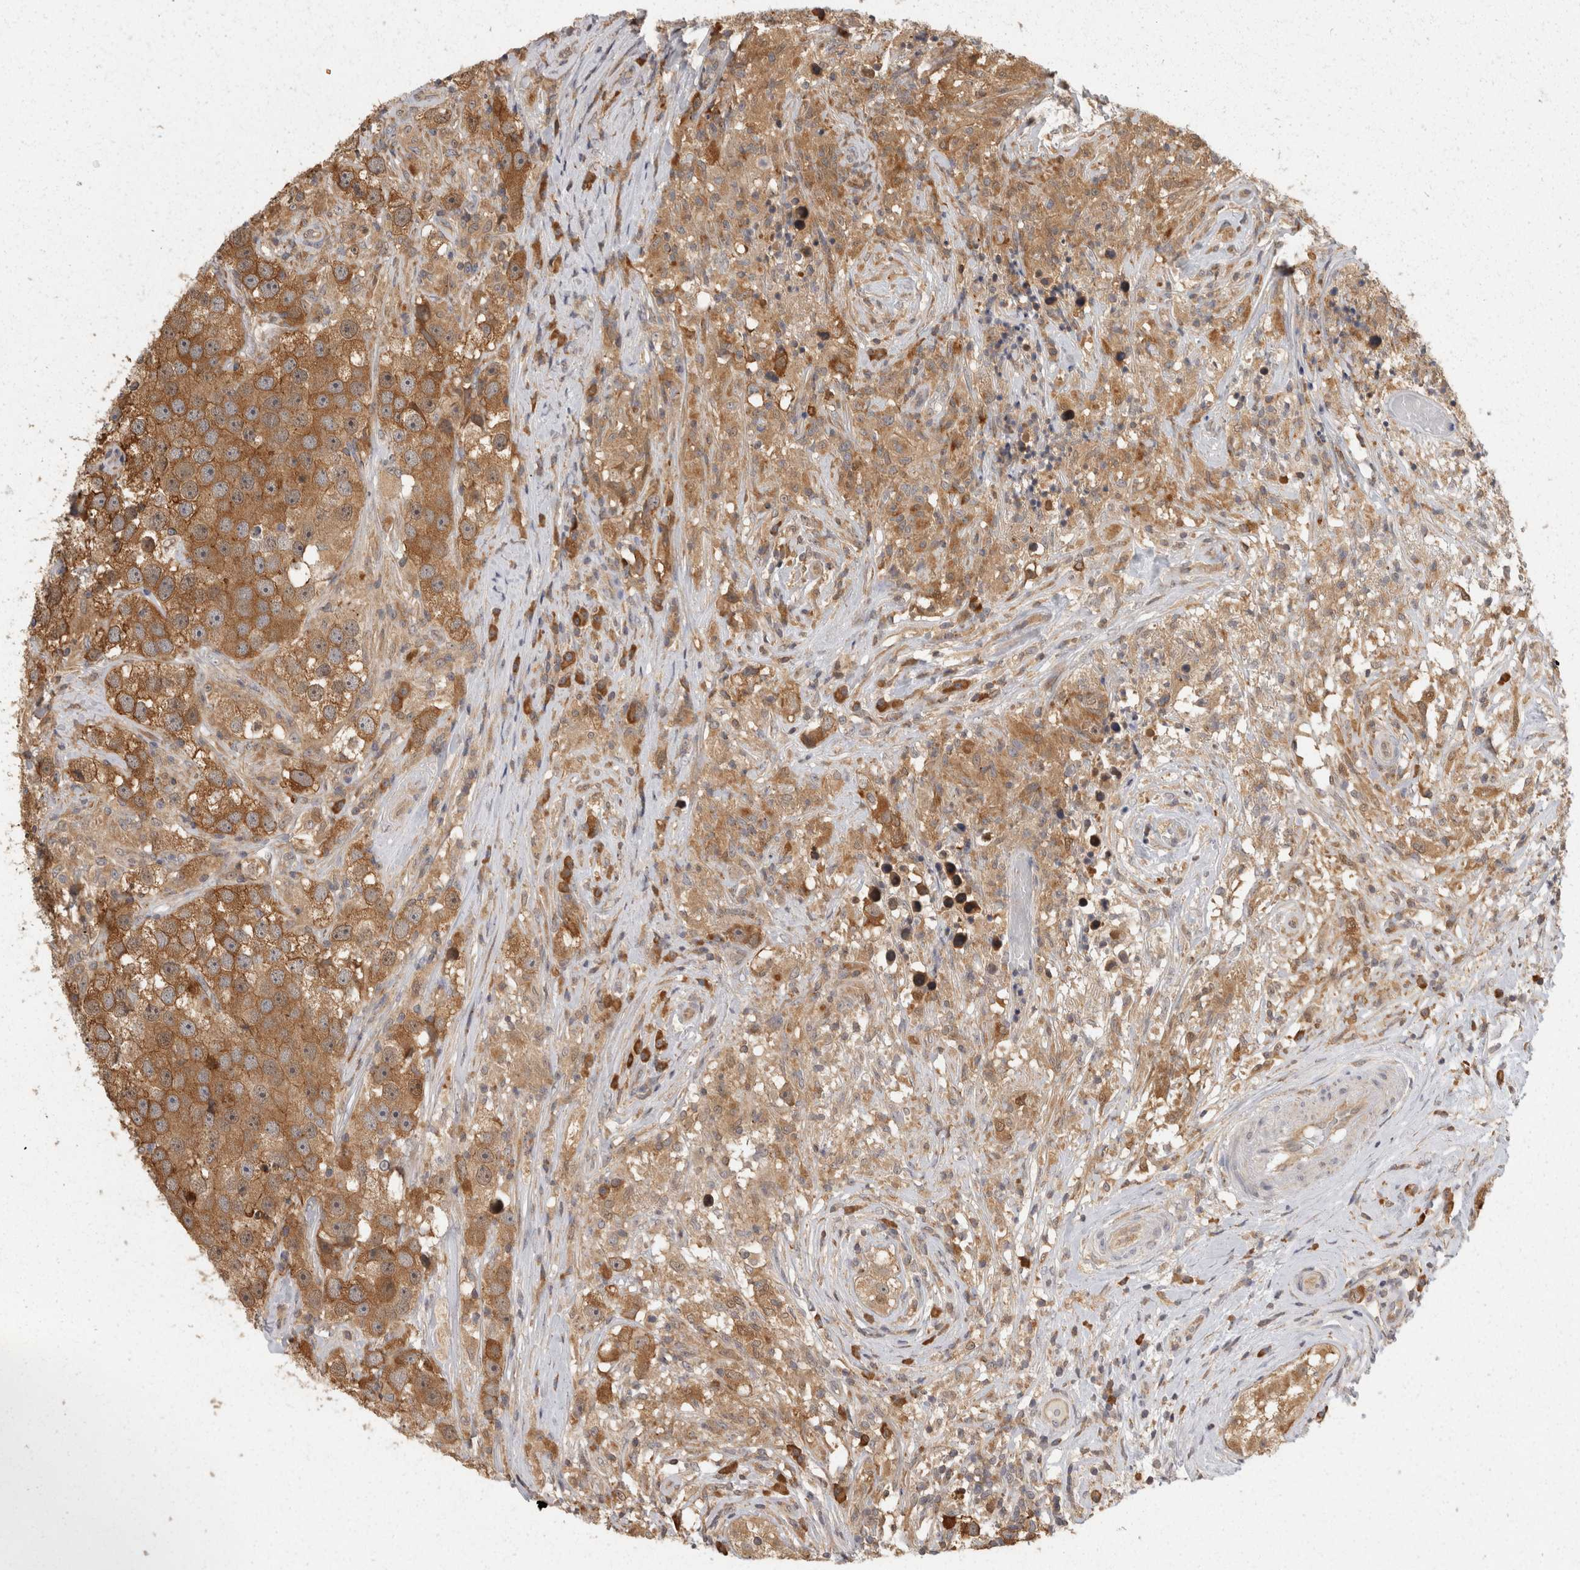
{"staining": {"intensity": "moderate", "quantity": ">75%", "location": "cytoplasmic/membranous"}, "tissue": "testis cancer", "cell_type": "Tumor cells", "image_type": "cancer", "snomed": [{"axis": "morphology", "description": "Seminoma, NOS"}, {"axis": "topography", "description": "Testis"}], "caption": "Testis seminoma stained for a protein (brown) displays moderate cytoplasmic/membranous positive positivity in about >75% of tumor cells.", "gene": "ACAT2", "patient": {"sex": "male", "age": 49}}